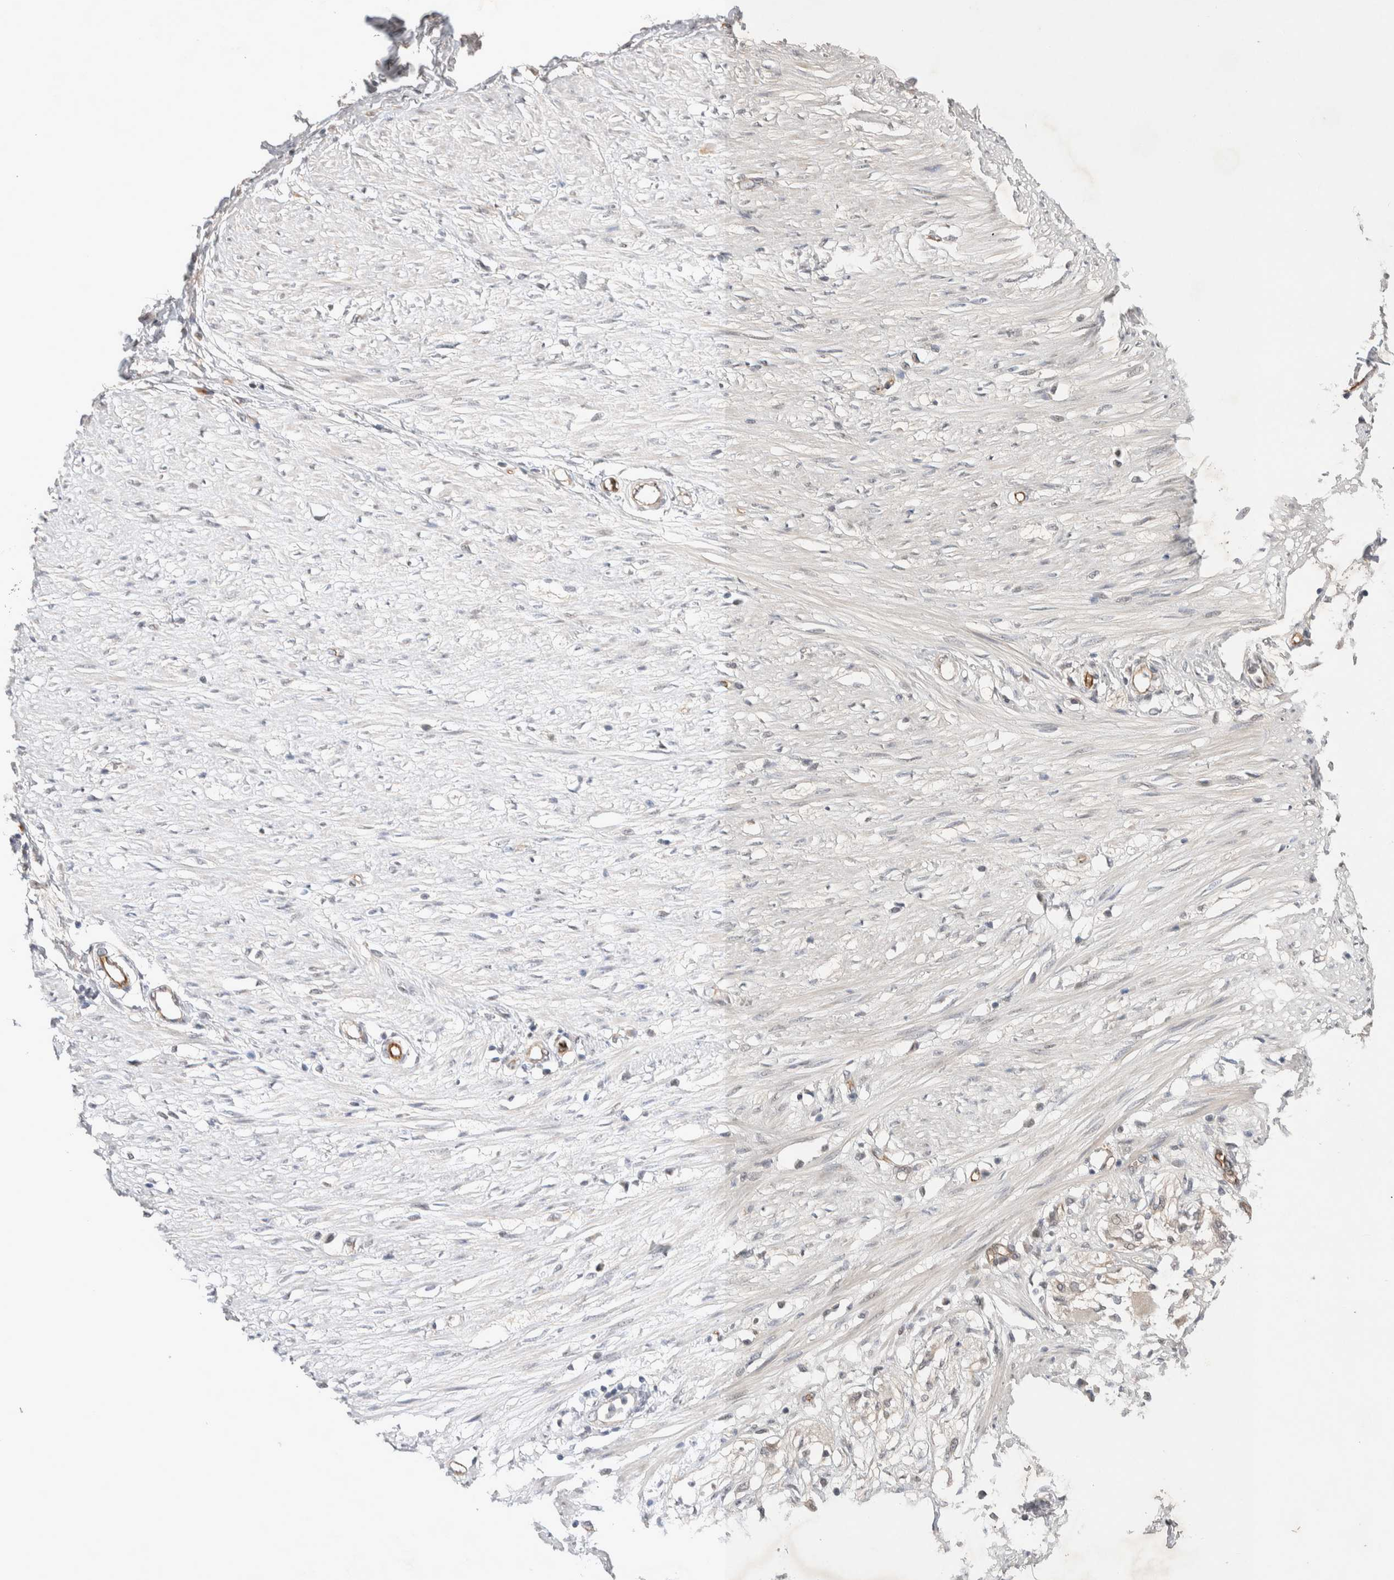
{"staining": {"intensity": "weak", "quantity": ">75%", "location": "cytoplasmic/membranous"}, "tissue": "soft tissue", "cell_type": "Fibroblasts", "image_type": "normal", "snomed": [{"axis": "morphology", "description": "Normal tissue, NOS"}, {"axis": "morphology", "description": "Adenocarcinoma, NOS"}, {"axis": "topography", "description": "Colon"}, {"axis": "topography", "description": "Peripheral nerve tissue"}], "caption": "This image reveals immunohistochemistry (IHC) staining of normal human soft tissue, with low weak cytoplasmic/membranous positivity in approximately >75% of fibroblasts.", "gene": "ZNF704", "patient": {"sex": "male", "age": 14}}